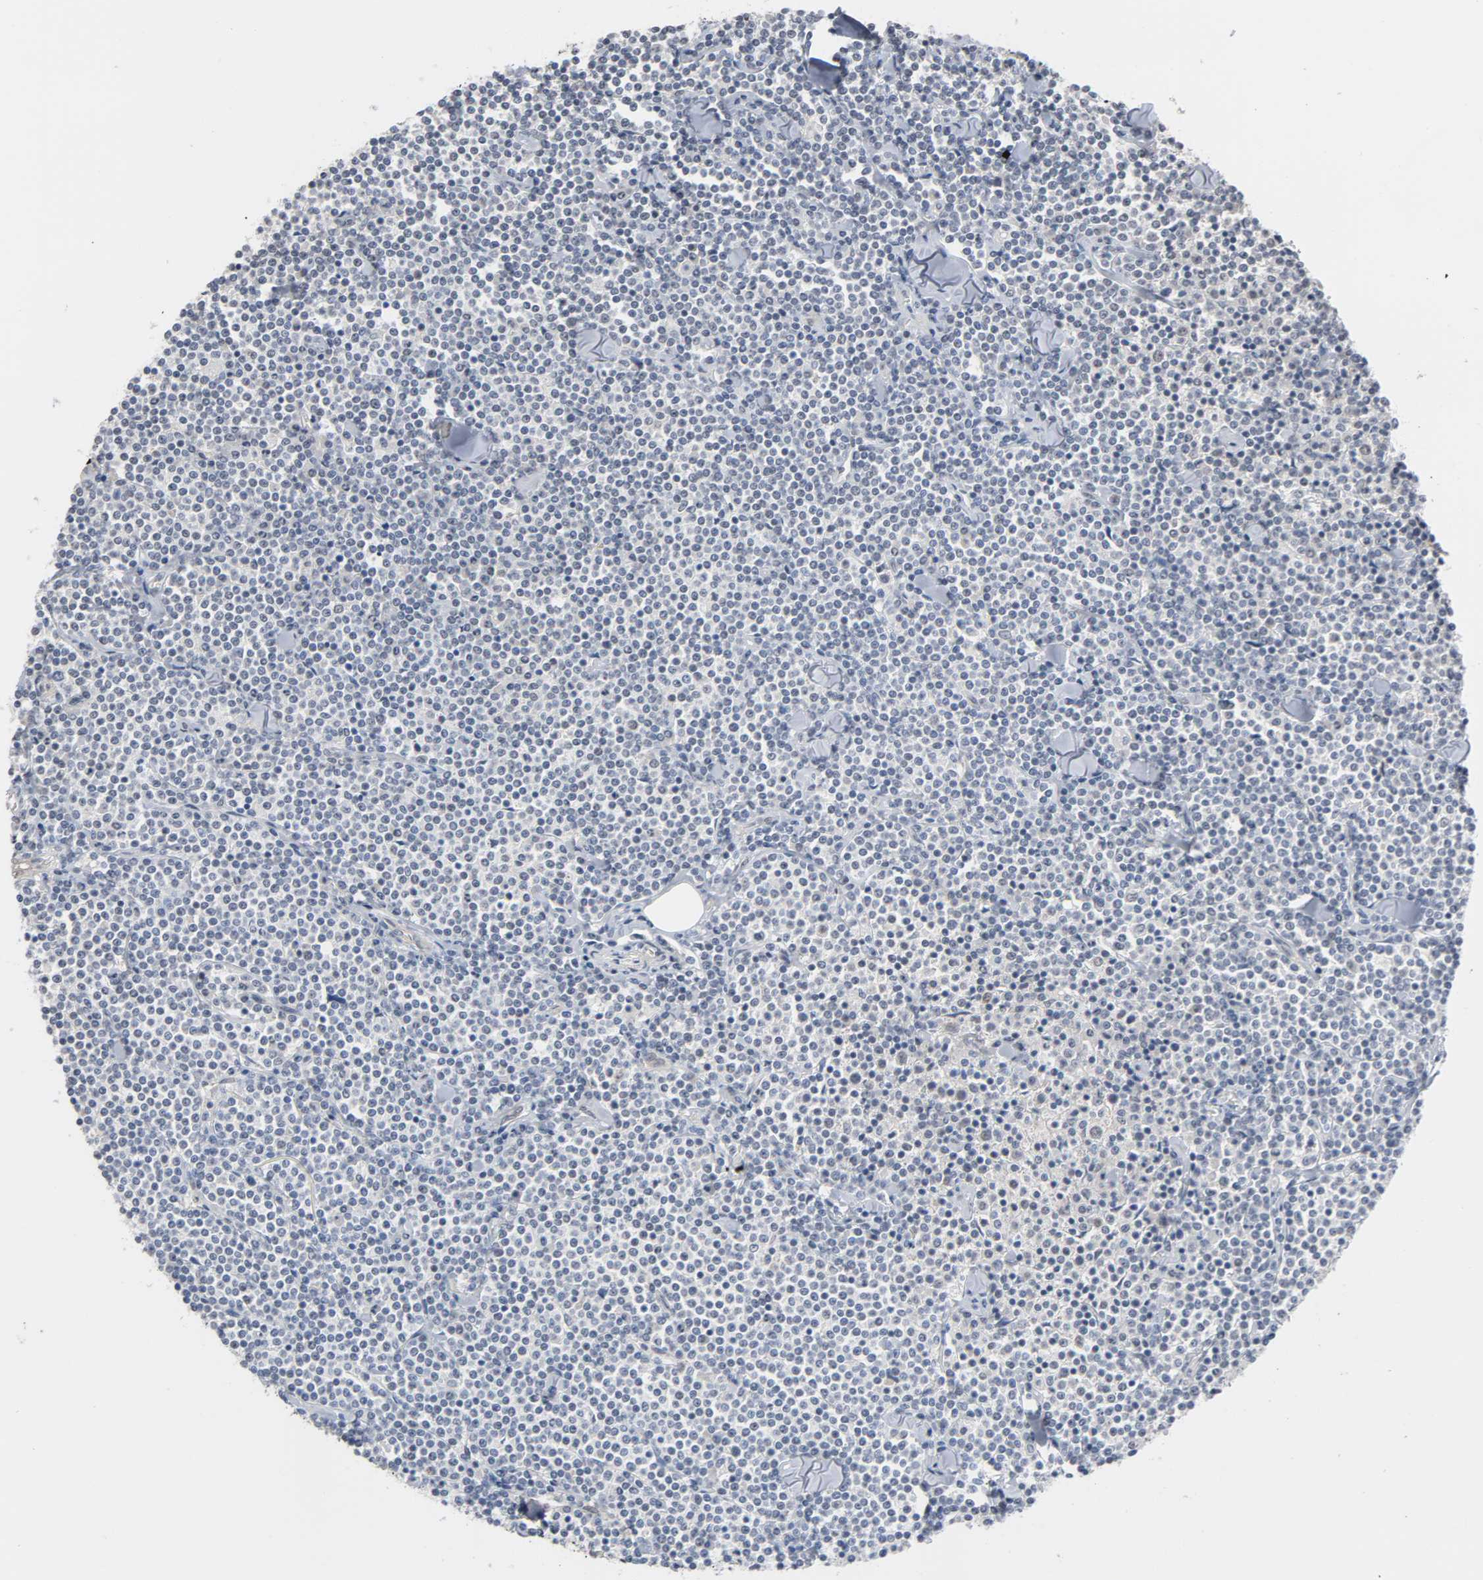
{"staining": {"intensity": "negative", "quantity": "none", "location": "none"}, "tissue": "lymphoma", "cell_type": "Tumor cells", "image_type": "cancer", "snomed": [{"axis": "morphology", "description": "Malignant lymphoma, non-Hodgkin's type, Low grade"}, {"axis": "topography", "description": "Soft tissue"}], "caption": "High magnification brightfield microscopy of malignant lymphoma, non-Hodgkin's type (low-grade) stained with DAB (brown) and counterstained with hematoxylin (blue): tumor cells show no significant positivity. Nuclei are stained in blue.", "gene": "ACSS2", "patient": {"sex": "male", "age": 92}}